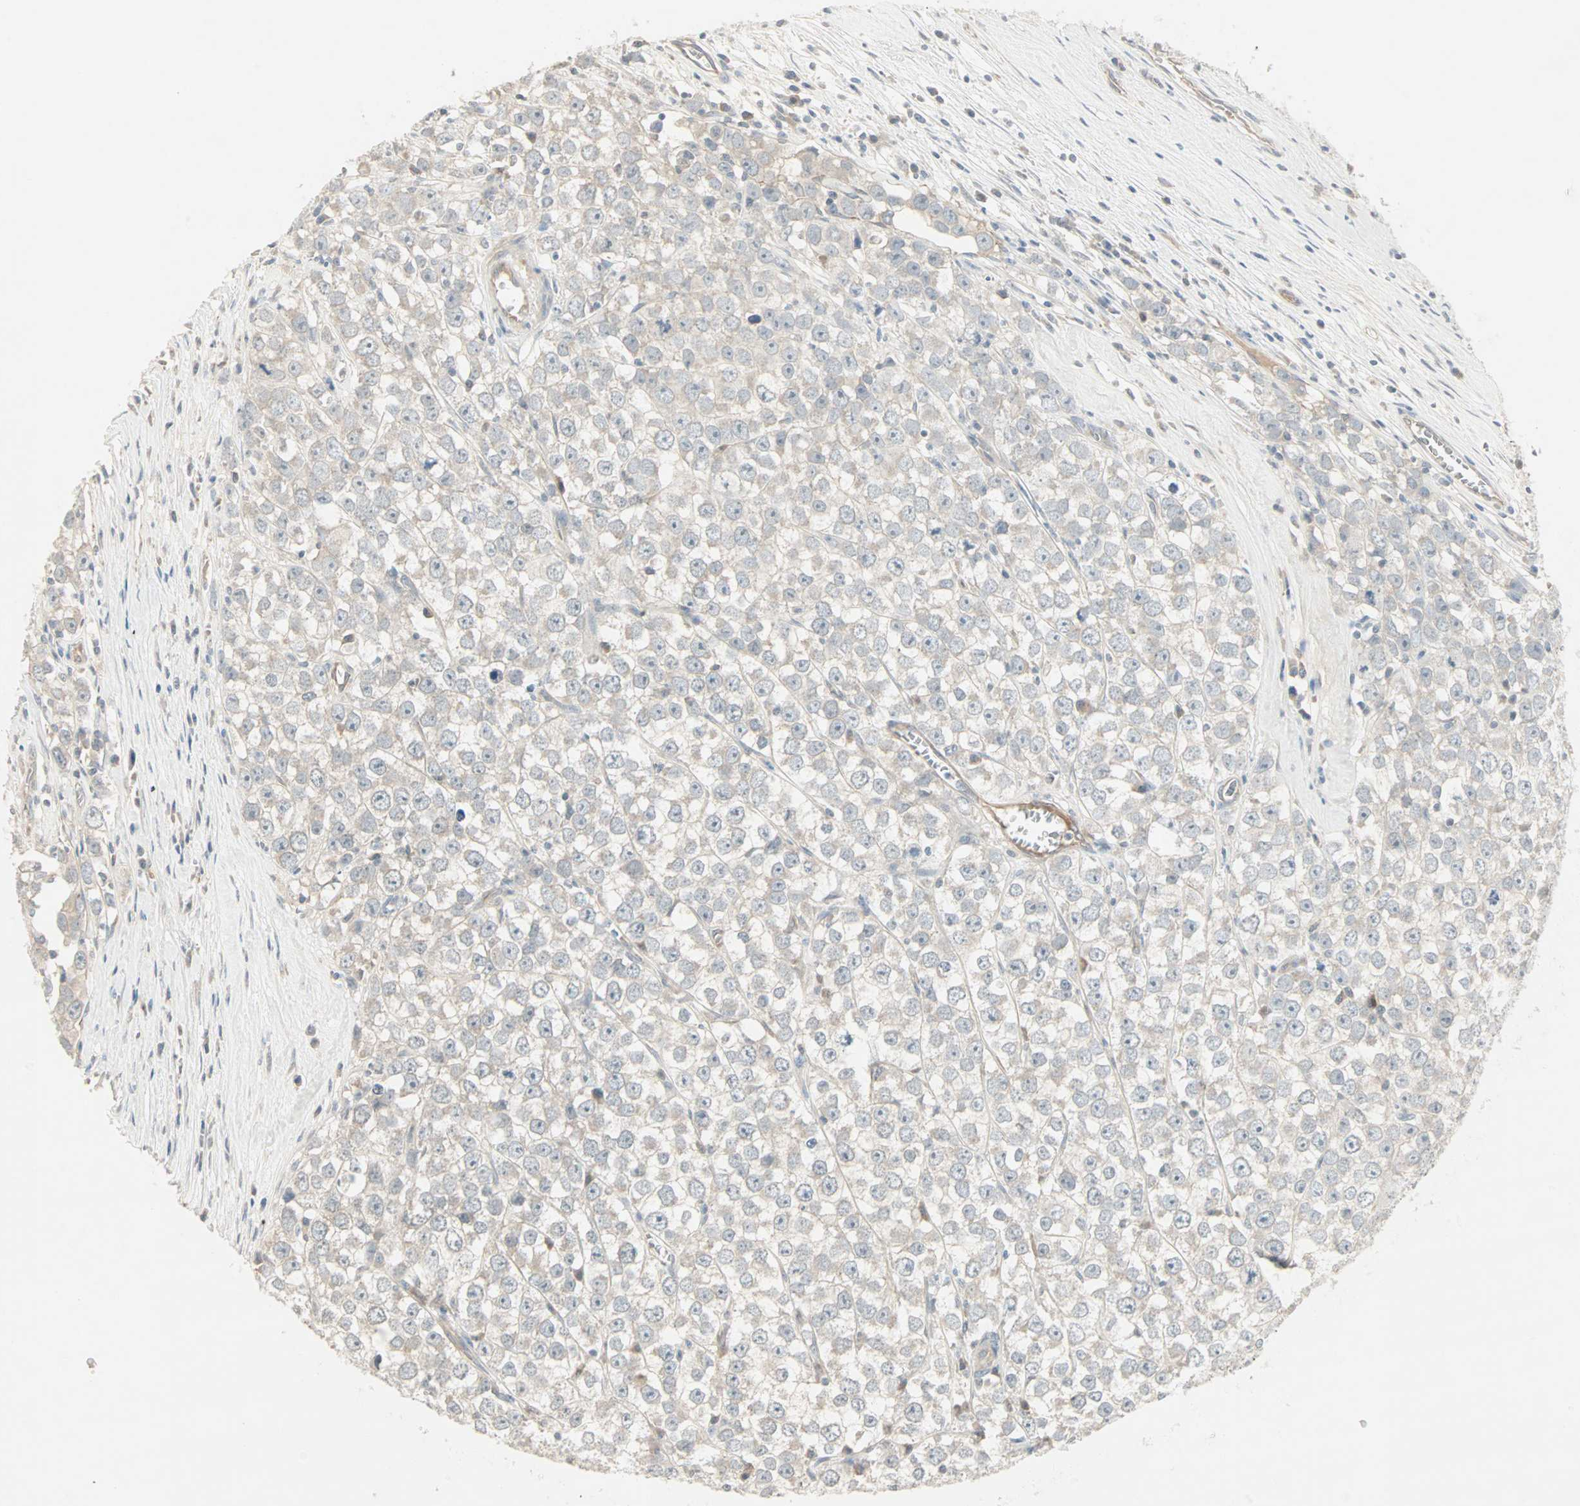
{"staining": {"intensity": "negative", "quantity": "none", "location": "none"}, "tissue": "testis cancer", "cell_type": "Tumor cells", "image_type": "cancer", "snomed": [{"axis": "morphology", "description": "Seminoma, NOS"}, {"axis": "morphology", "description": "Carcinoma, Embryonal, NOS"}, {"axis": "topography", "description": "Testis"}], "caption": "Immunohistochemistry (IHC) image of human testis cancer stained for a protein (brown), which shows no positivity in tumor cells.", "gene": "JMJD7-PLA2G4B", "patient": {"sex": "male", "age": 52}}